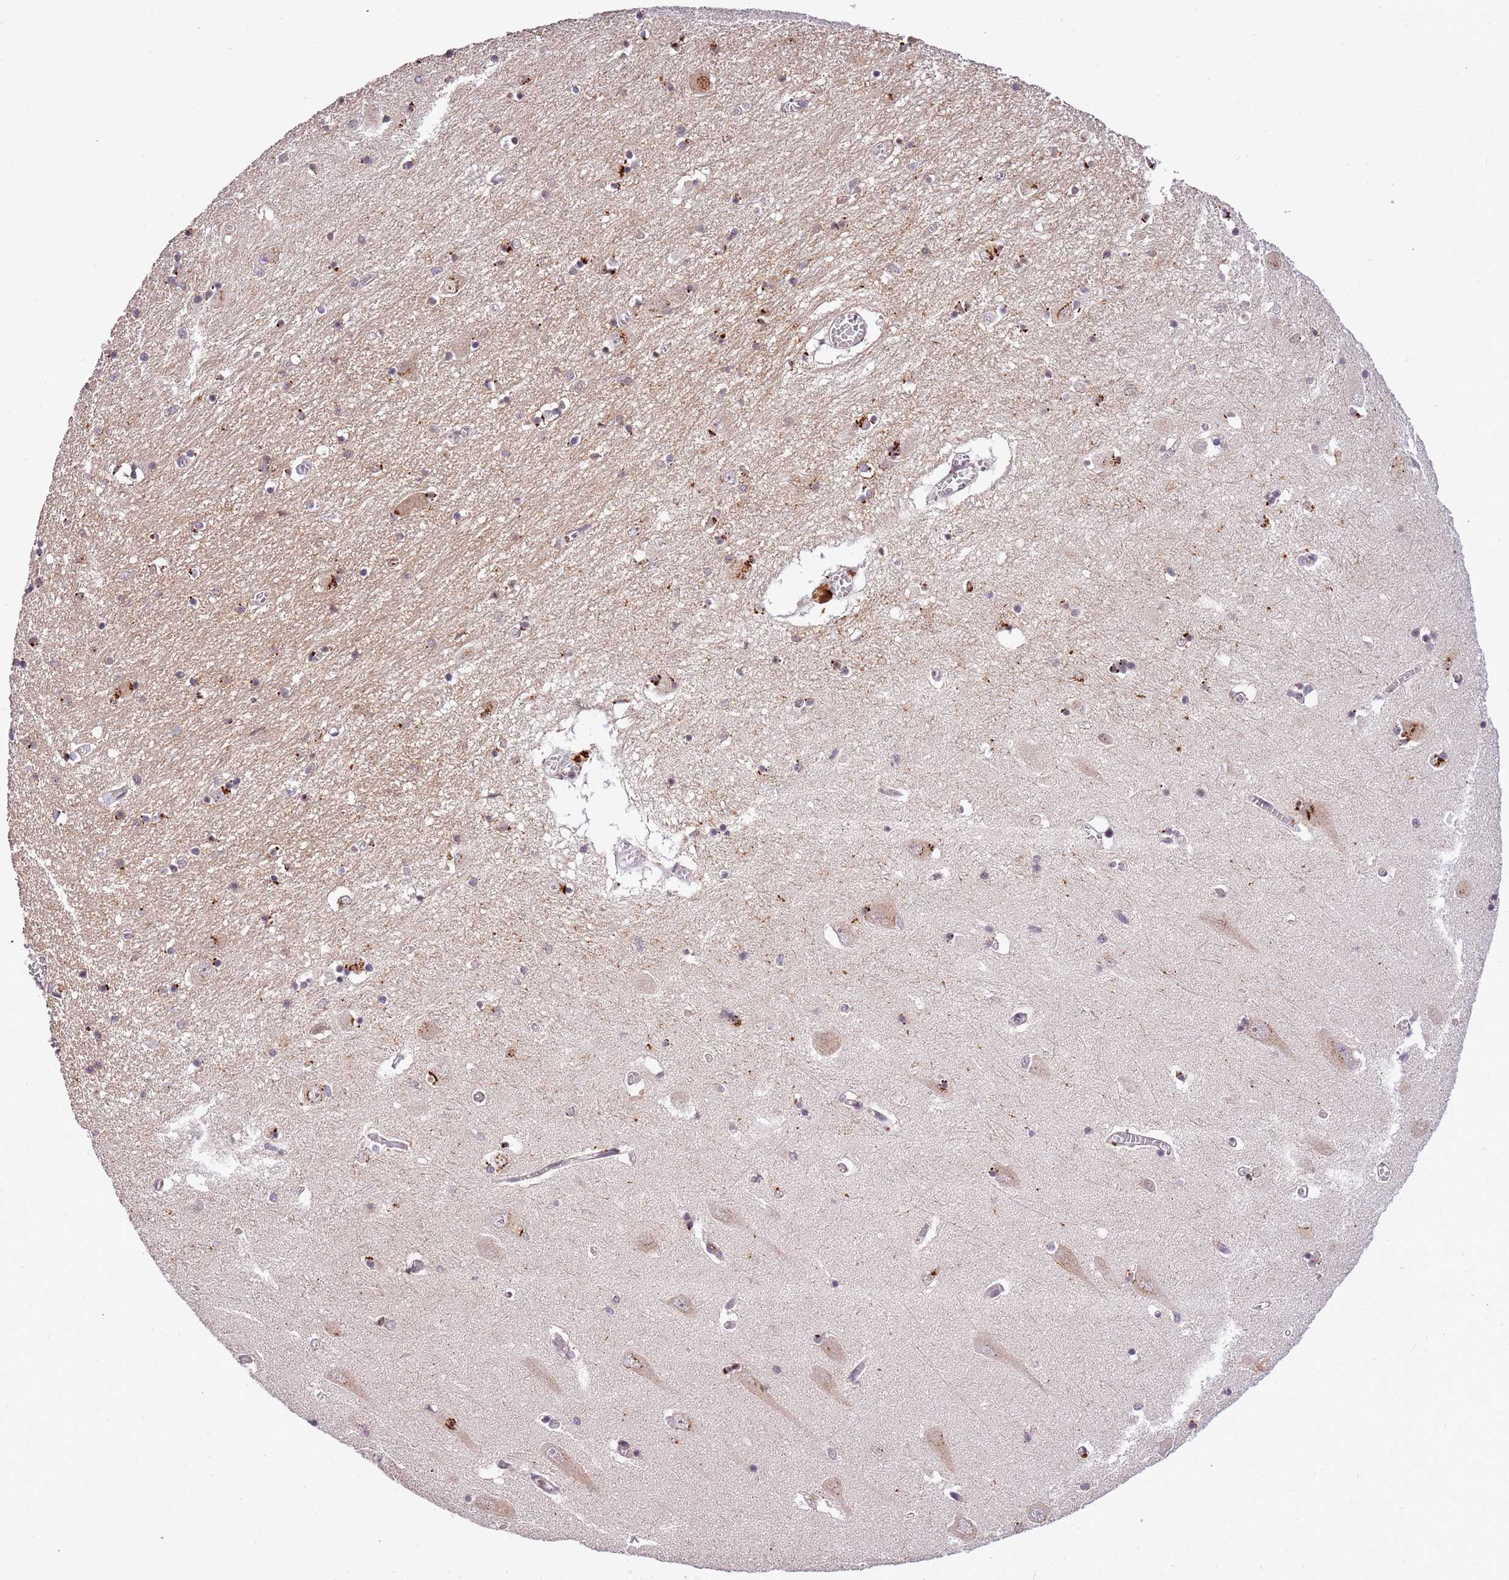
{"staining": {"intensity": "strong", "quantity": "<25%", "location": "cytoplasmic/membranous"}, "tissue": "hippocampus", "cell_type": "Glial cells", "image_type": "normal", "snomed": [{"axis": "morphology", "description": "Normal tissue, NOS"}, {"axis": "topography", "description": "Hippocampus"}], "caption": "Glial cells reveal medium levels of strong cytoplasmic/membranous expression in approximately <25% of cells in normal human hippocampus. Immunohistochemistry stains the protein of interest in brown and the nuclei are stained blue.", "gene": "SAMSN1", "patient": {"sex": "male", "age": 70}}